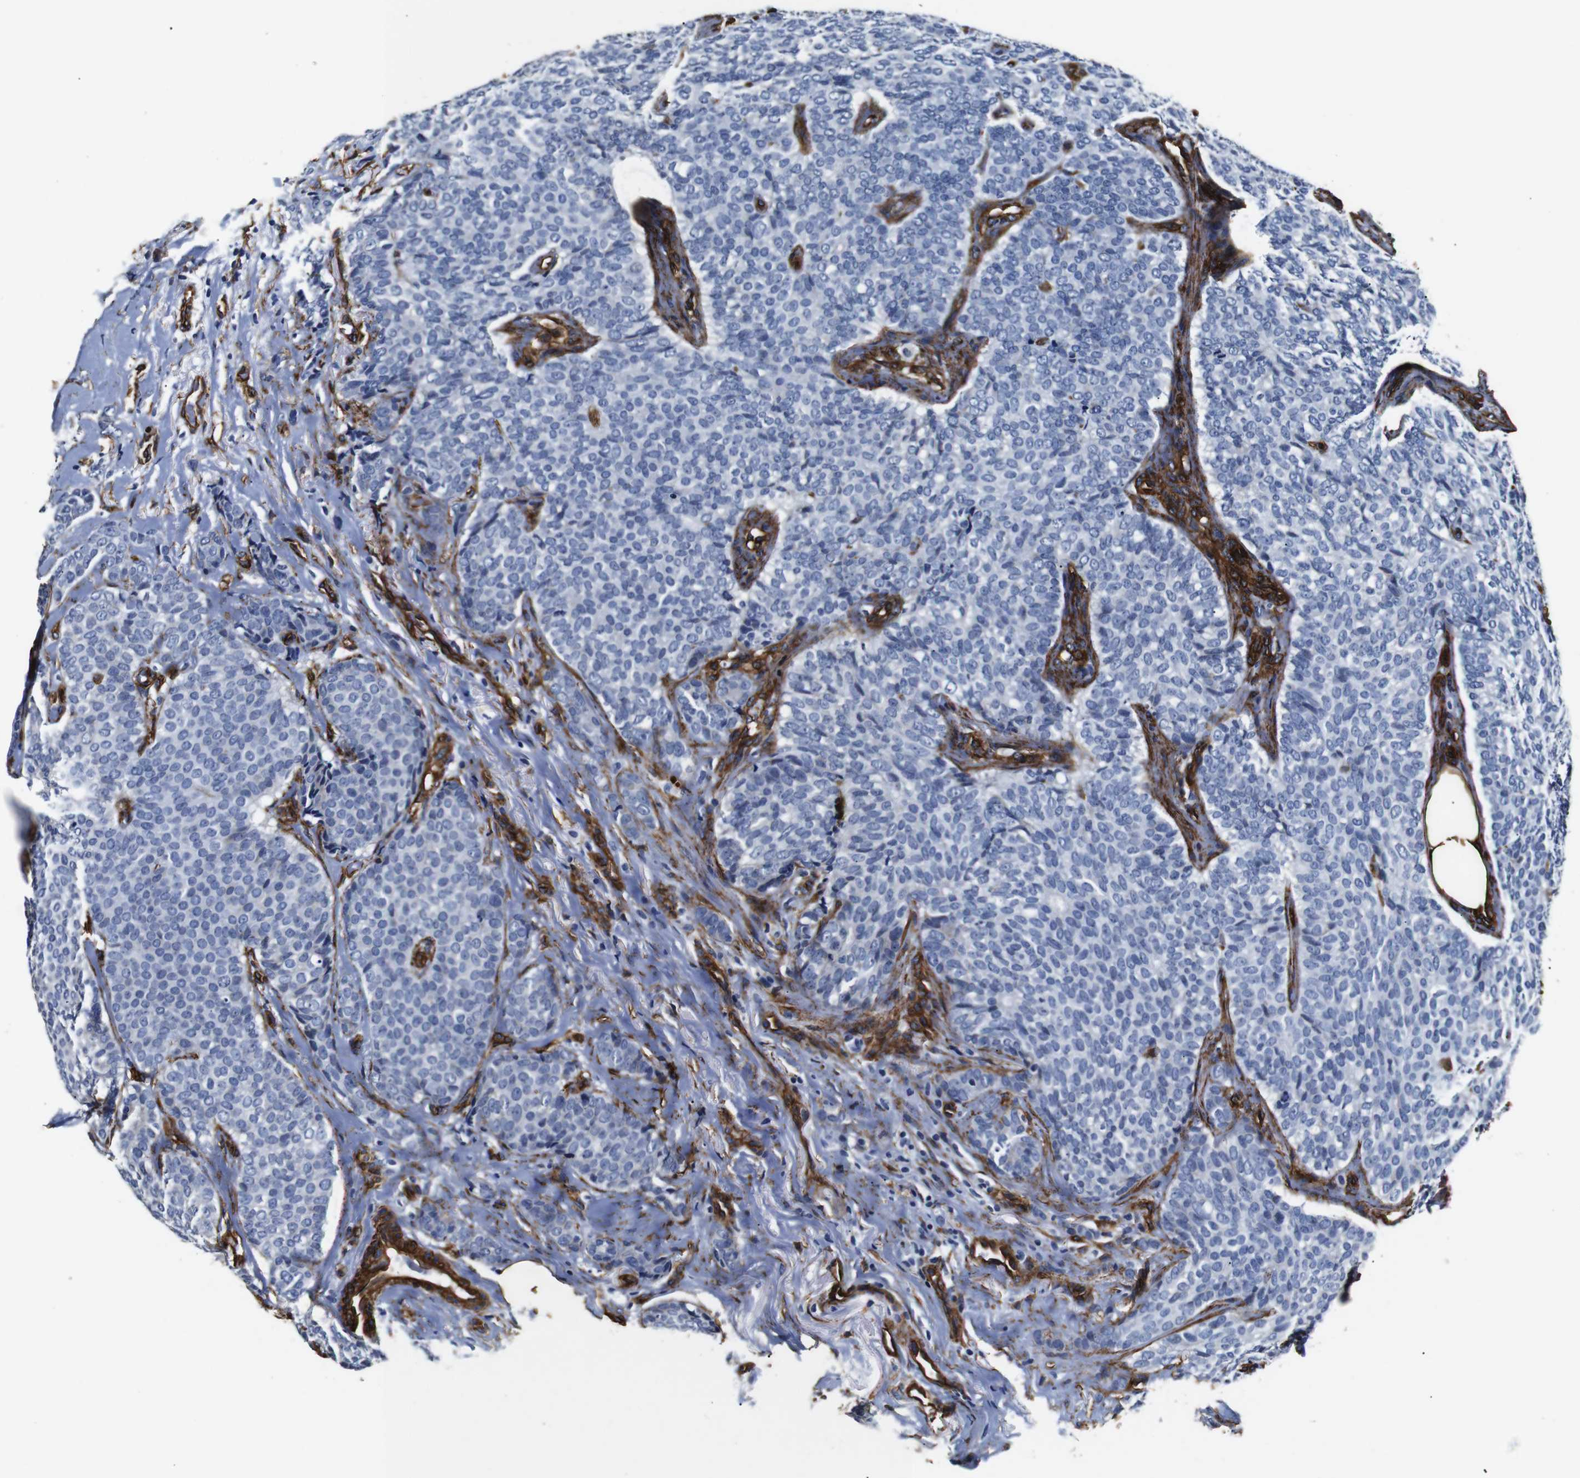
{"staining": {"intensity": "negative", "quantity": "none", "location": "none"}, "tissue": "breast cancer", "cell_type": "Tumor cells", "image_type": "cancer", "snomed": [{"axis": "morphology", "description": "Lobular carcinoma"}, {"axis": "topography", "description": "Skin"}, {"axis": "topography", "description": "Breast"}], "caption": "An immunohistochemistry (IHC) image of lobular carcinoma (breast) is shown. There is no staining in tumor cells of lobular carcinoma (breast).", "gene": "CAV2", "patient": {"sex": "female", "age": 46}}